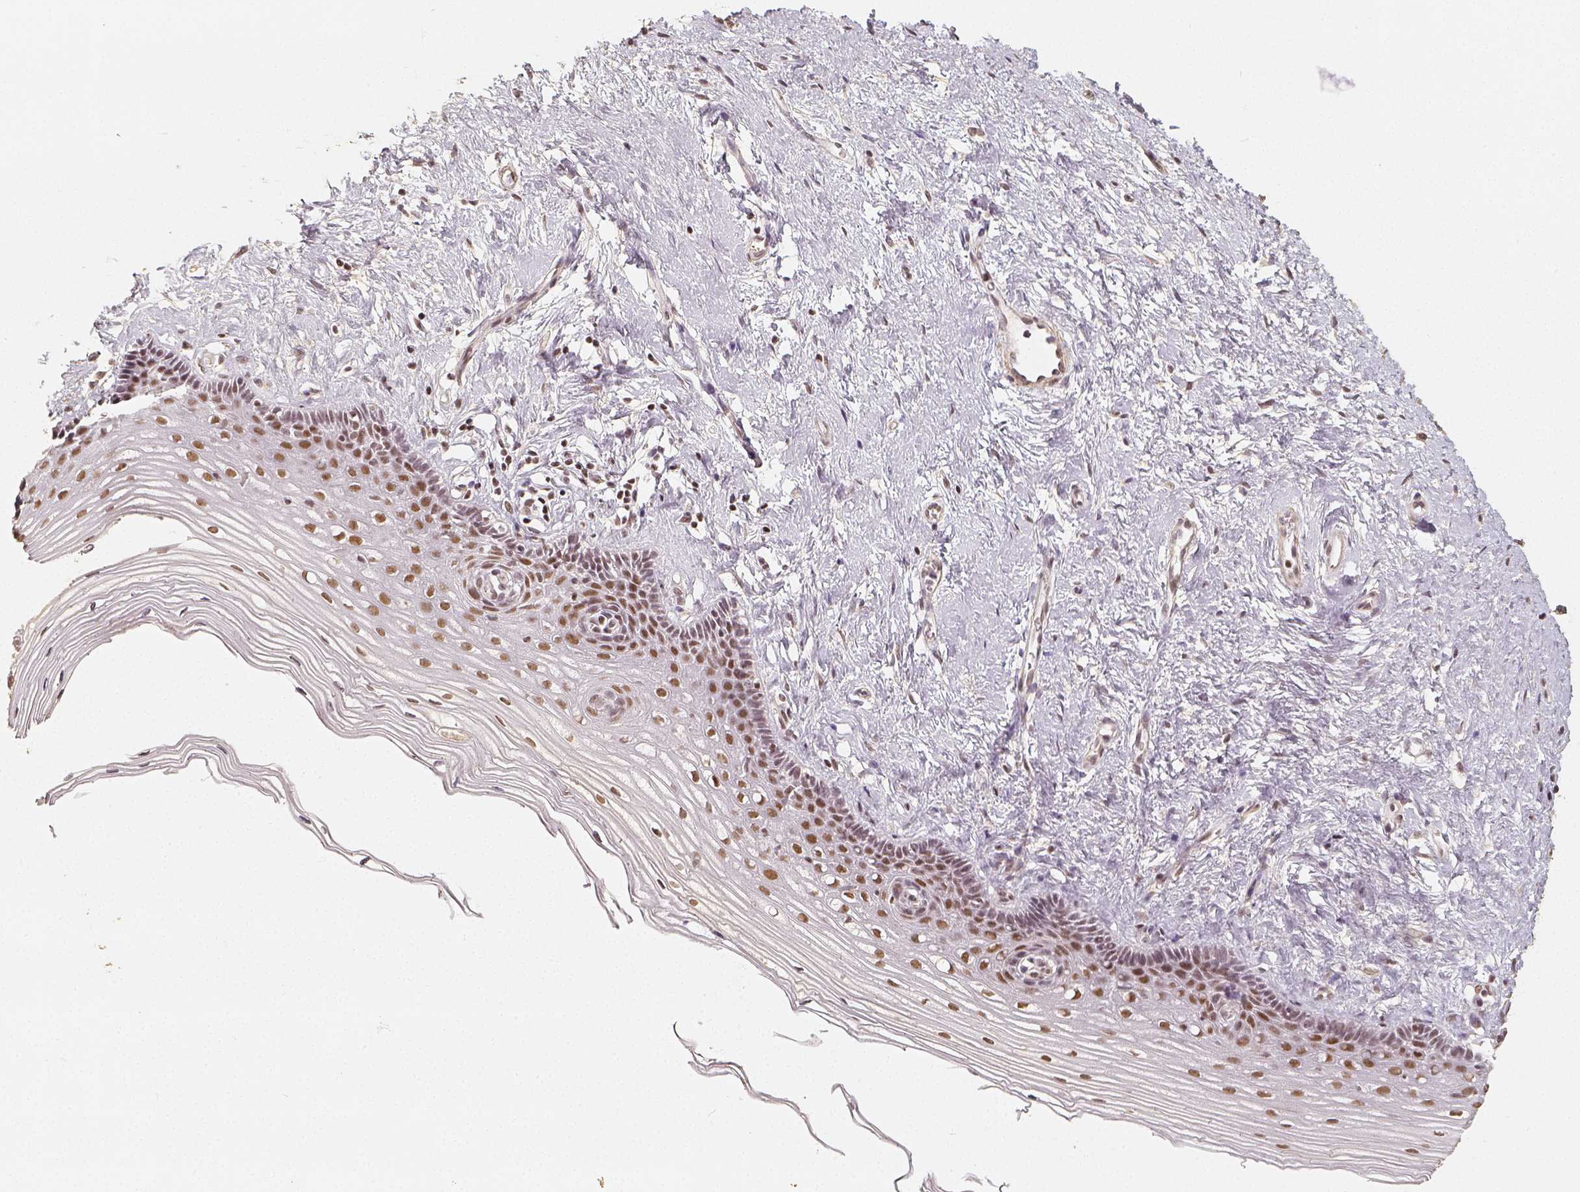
{"staining": {"intensity": "moderate", "quantity": ">75%", "location": "nuclear"}, "tissue": "cervix", "cell_type": "Squamous epithelial cells", "image_type": "normal", "snomed": [{"axis": "morphology", "description": "Normal tissue, NOS"}, {"axis": "topography", "description": "Cervix"}], "caption": "Immunohistochemistry histopathology image of unremarkable human cervix stained for a protein (brown), which demonstrates medium levels of moderate nuclear positivity in about >75% of squamous epithelial cells.", "gene": "HDAC1", "patient": {"sex": "female", "age": 40}}